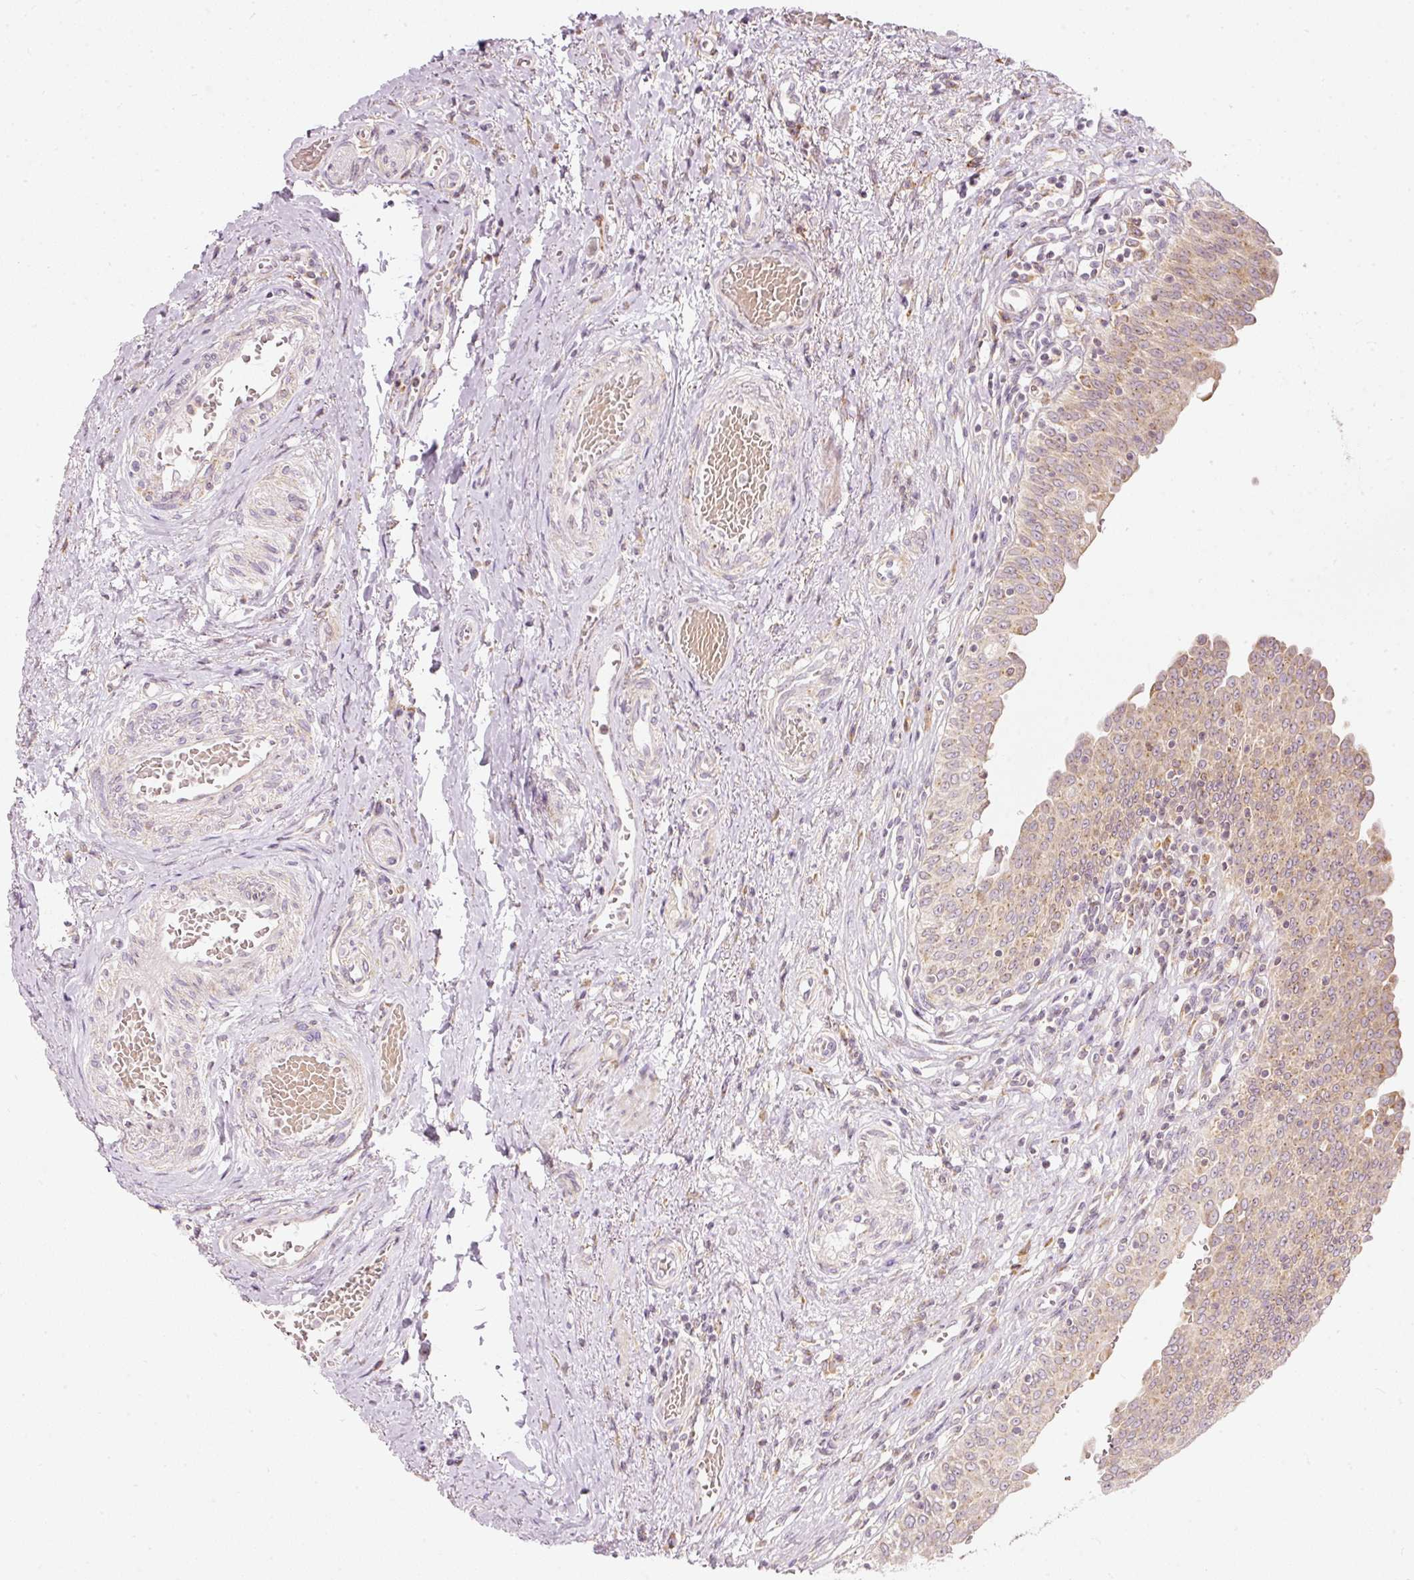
{"staining": {"intensity": "moderate", "quantity": "25%-75%", "location": "cytoplasmic/membranous"}, "tissue": "urinary bladder", "cell_type": "Urothelial cells", "image_type": "normal", "snomed": [{"axis": "morphology", "description": "Normal tissue, NOS"}, {"axis": "topography", "description": "Urinary bladder"}], "caption": "Immunohistochemical staining of unremarkable human urinary bladder shows moderate cytoplasmic/membranous protein expression in about 25%-75% of urothelial cells. (DAB (3,3'-diaminobenzidine) IHC with brightfield microscopy, high magnification).", "gene": "SNAPC5", "patient": {"sex": "male", "age": 71}}